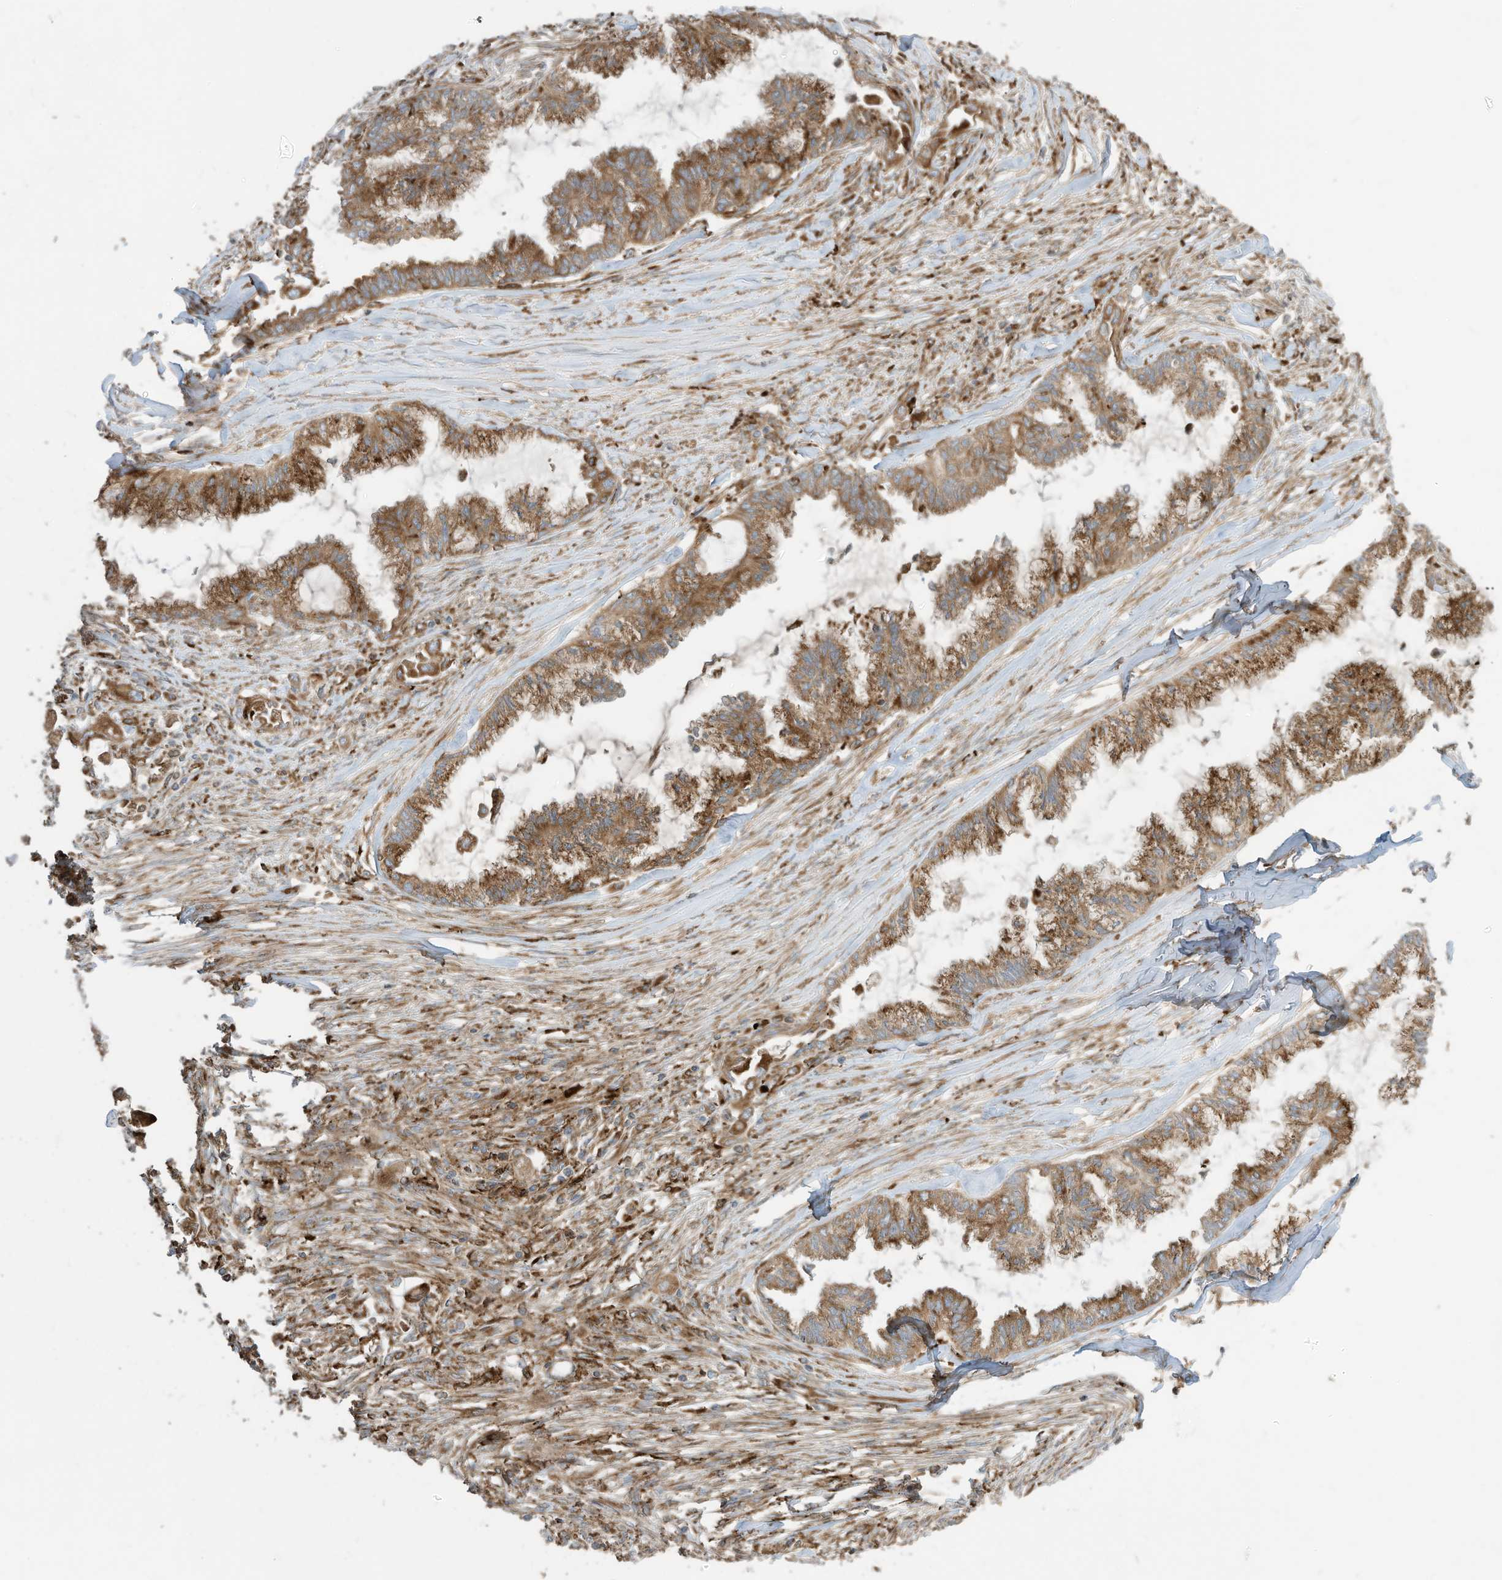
{"staining": {"intensity": "moderate", "quantity": ">75%", "location": "cytoplasmic/membranous"}, "tissue": "endometrial cancer", "cell_type": "Tumor cells", "image_type": "cancer", "snomed": [{"axis": "morphology", "description": "Adenocarcinoma, NOS"}, {"axis": "topography", "description": "Endometrium"}], "caption": "A brown stain shows moderate cytoplasmic/membranous staining of a protein in human endometrial cancer (adenocarcinoma) tumor cells.", "gene": "TRNAU1AP", "patient": {"sex": "female", "age": 86}}